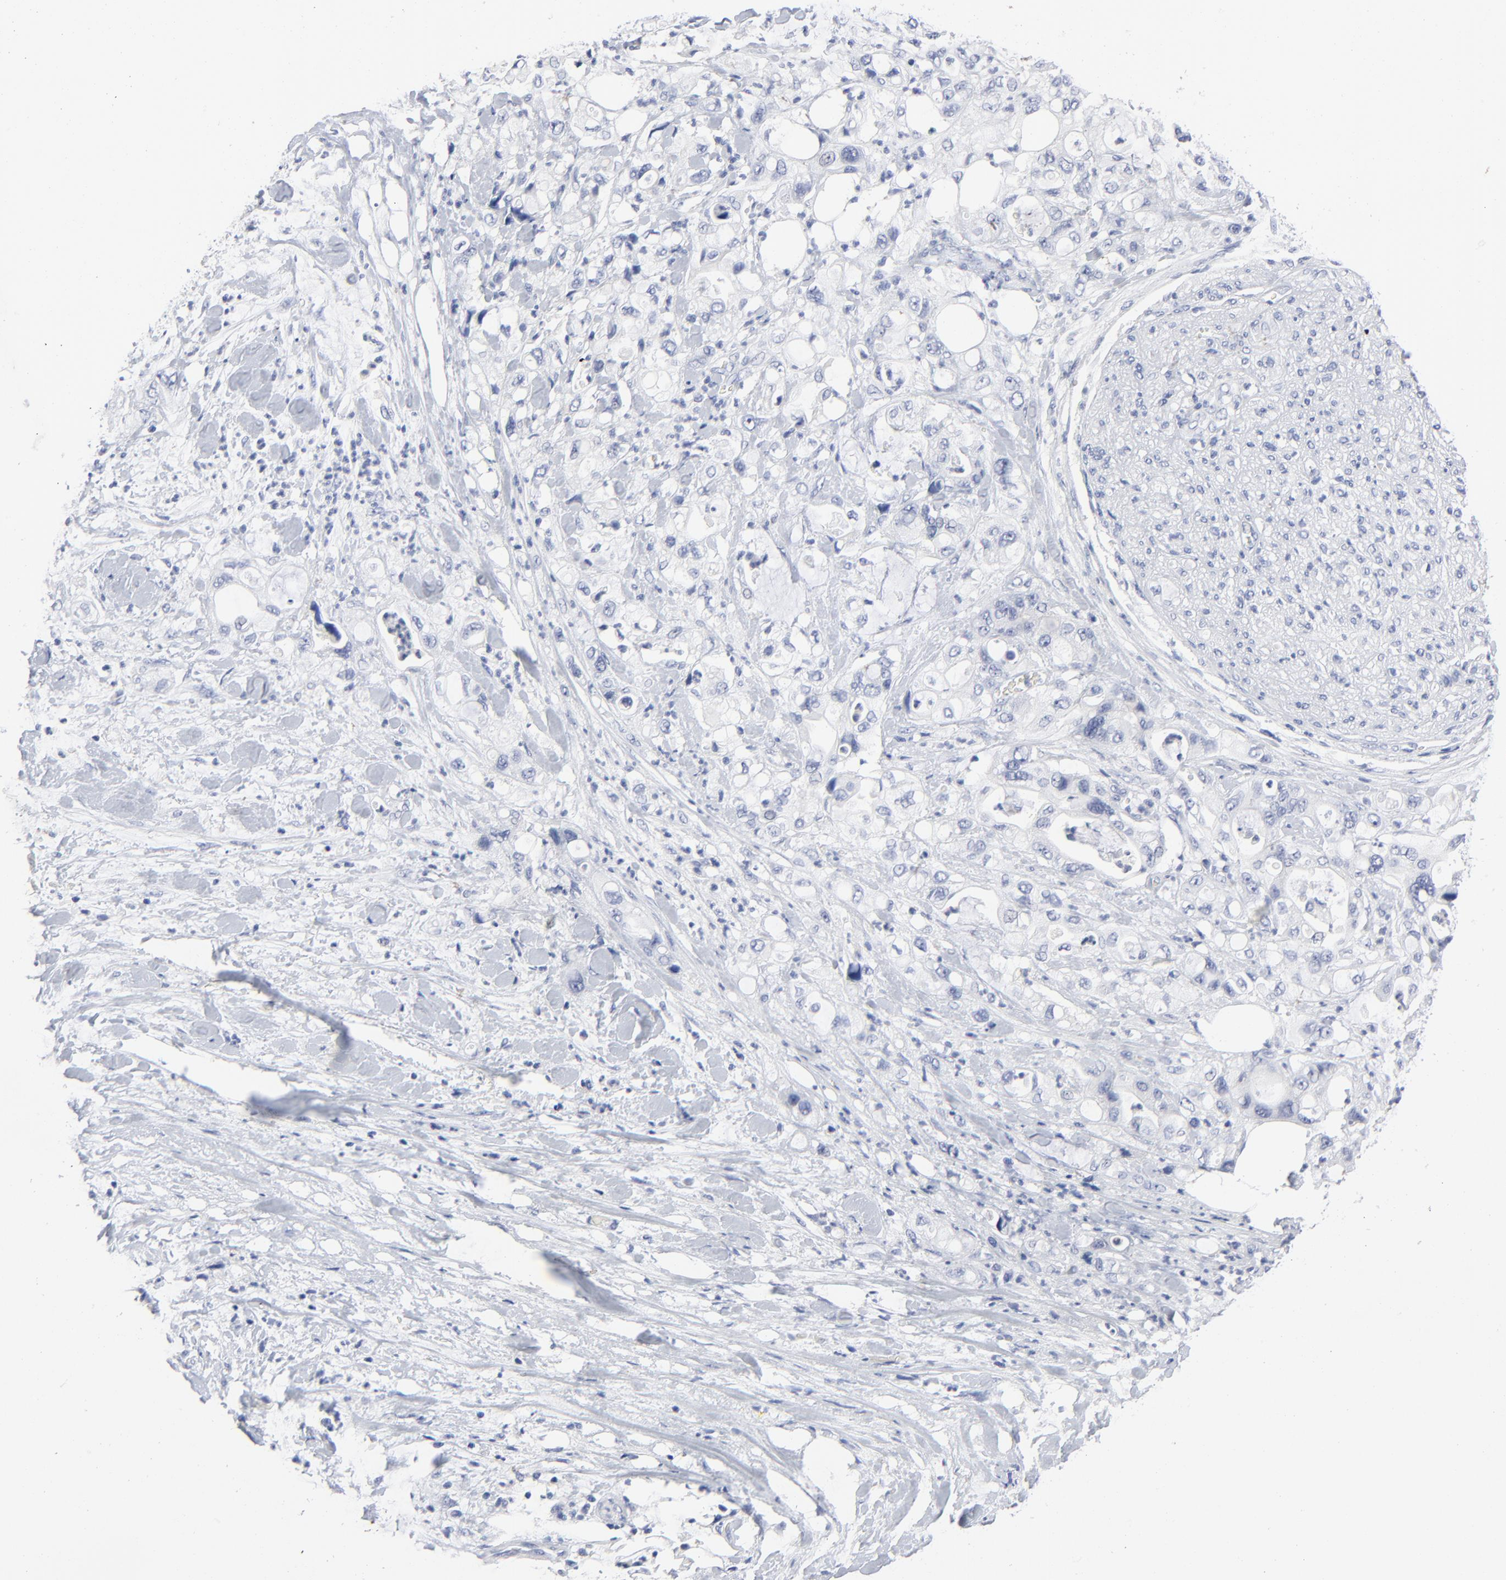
{"staining": {"intensity": "negative", "quantity": "none", "location": "none"}, "tissue": "pancreatic cancer", "cell_type": "Tumor cells", "image_type": "cancer", "snomed": [{"axis": "morphology", "description": "Adenocarcinoma, NOS"}, {"axis": "topography", "description": "Pancreas"}], "caption": "Tumor cells show no significant expression in pancreatic cancer (adenocarcinoma).", "gene": "CLEC4G", "patient": {"sex": "male", "age": 70}}